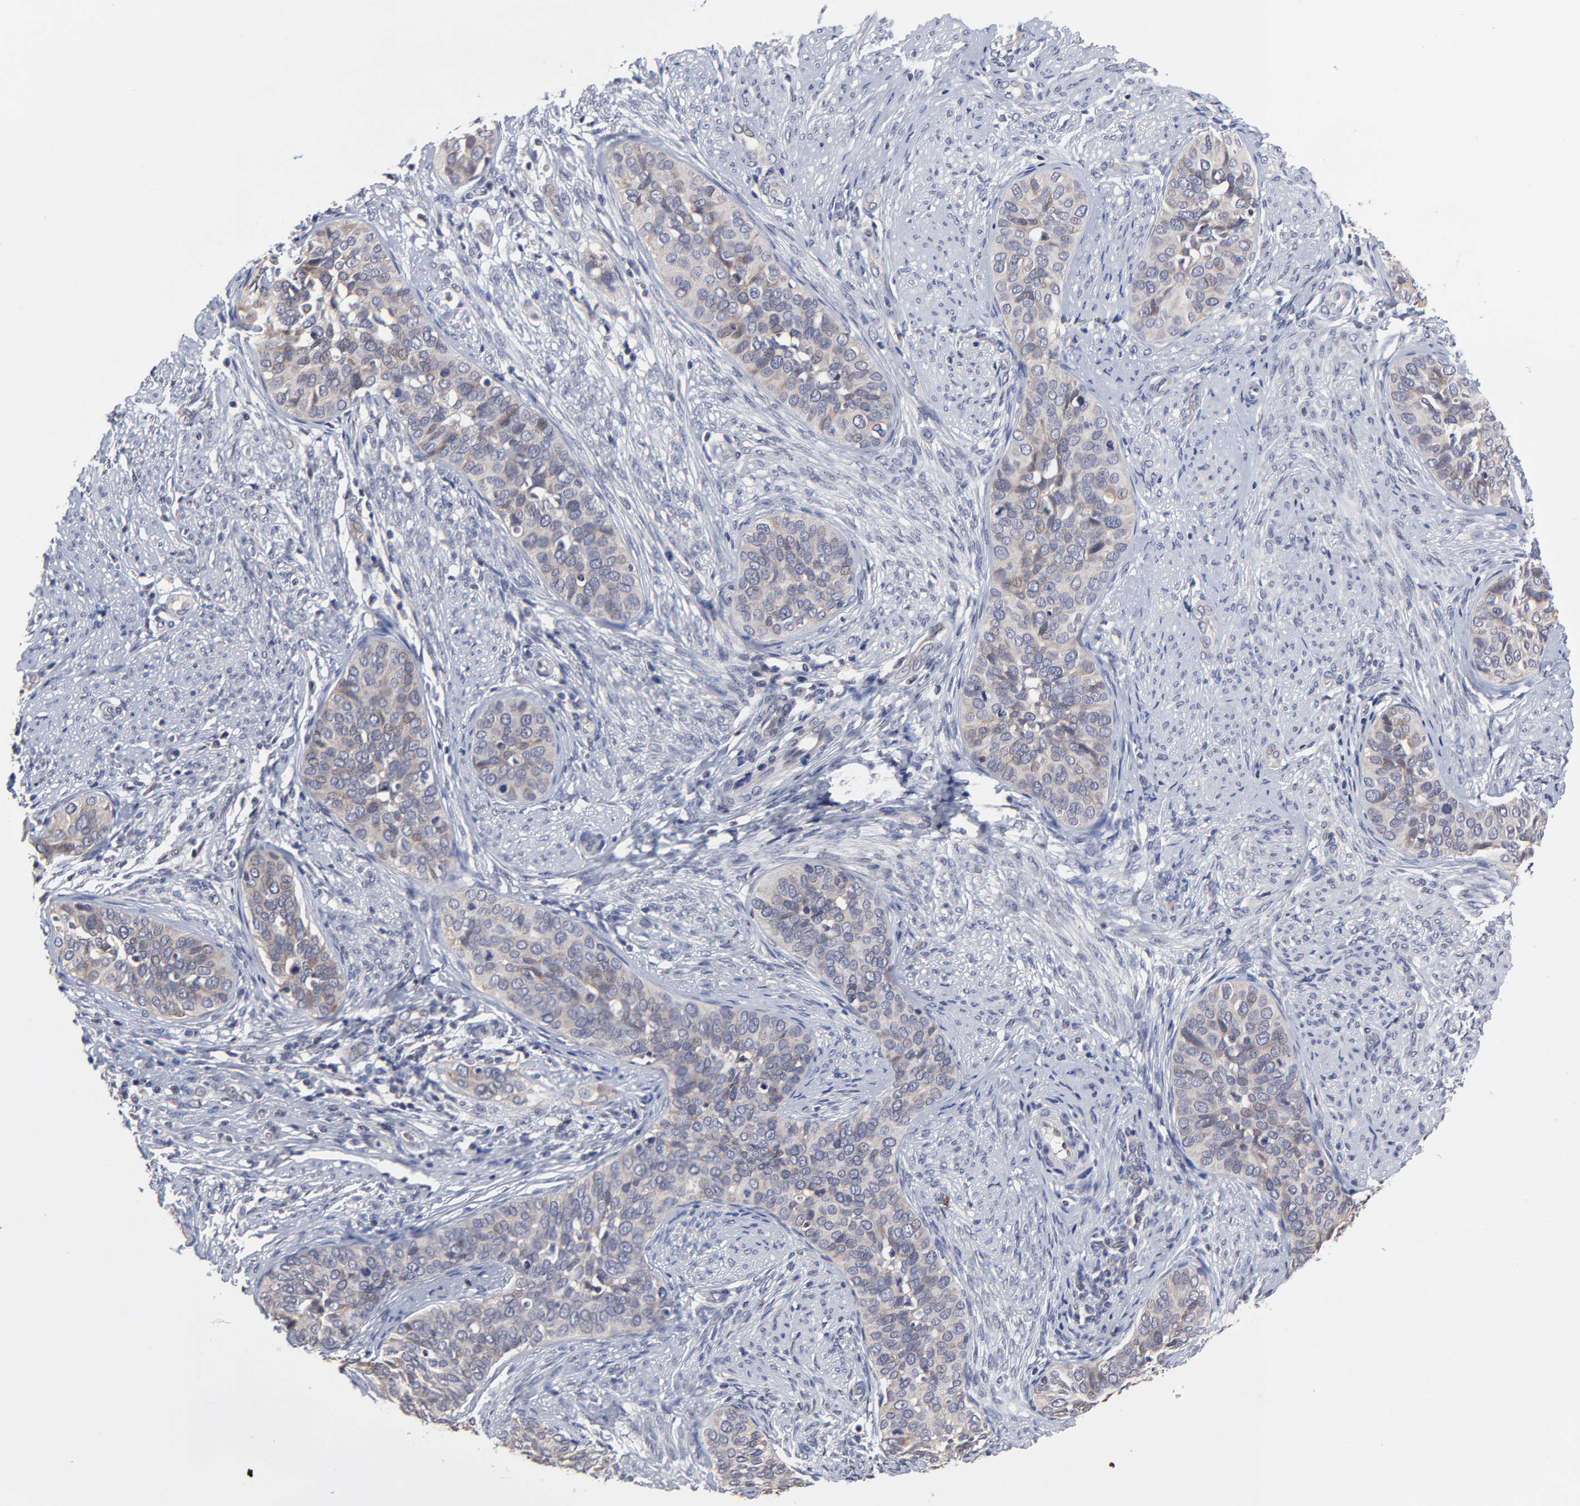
{"staining": {"intensity": "weak", "quantity": ">75%", "location": "cytoplasmic/membranous"}, "tissue": "cervical cancer", "cell_type": "Tumor cells", "image_type": "cancer", "snomed": [{"axis": "morphology", "description": "Squamous cell carcinoma, NOS"}, {"axis": "topography", "description": "Cervix"}], "caption": "Weak cytoplasmic/membranous expression for a protein is identified in approximately >75% of tumor cells of cervical cancer using immunohistochemistry (IHC).", "gene": "ZNF157", "patient": {"sex": "female", "age": 31}}